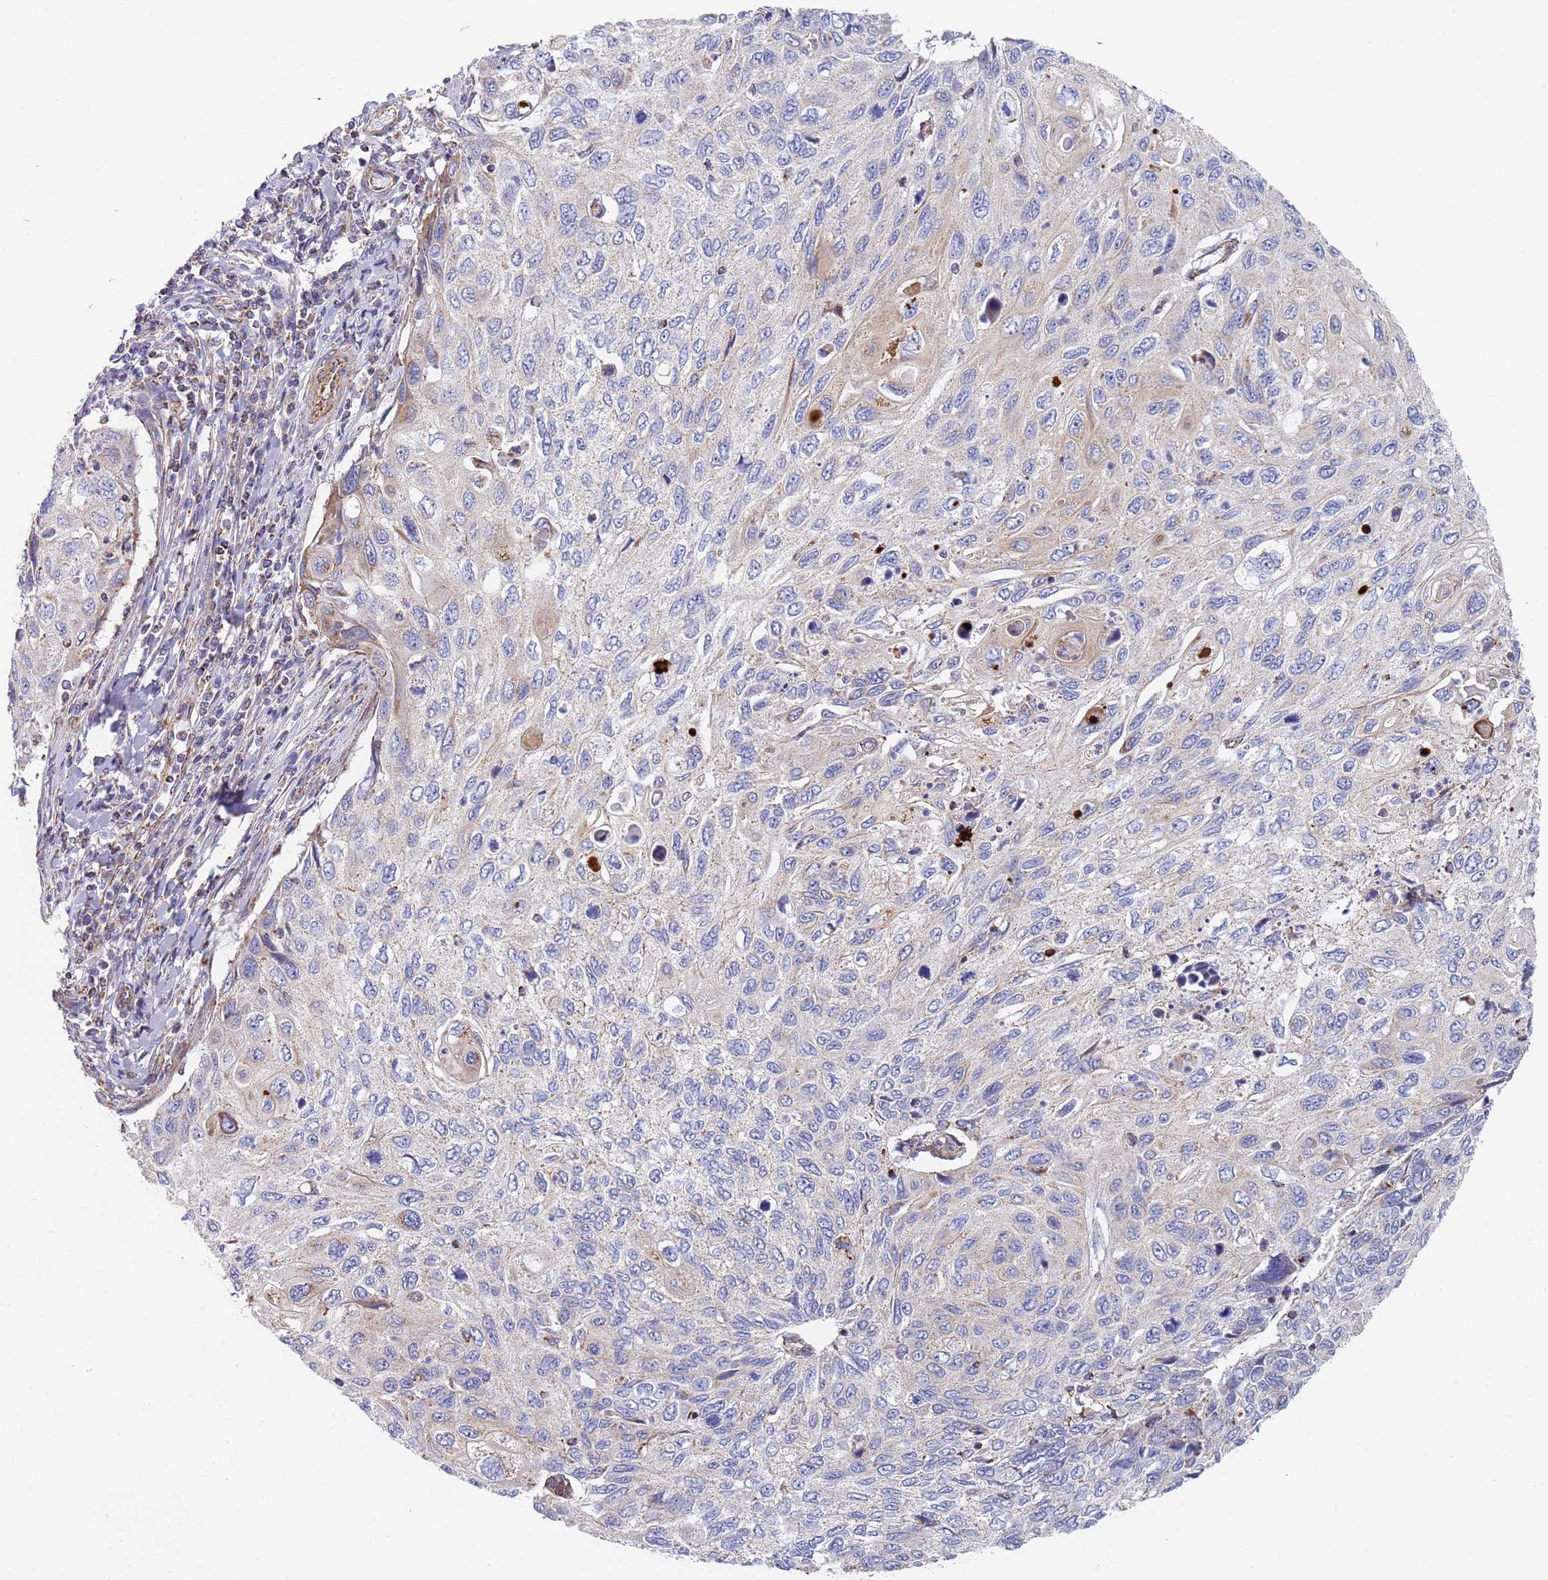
{"staining": {"intensity": "negative", "quantity": "none", "location": "none"}, "tissue": "cervical cancer", "cell_type": "Tumor cells", "image_type": "cancer", "snomed": [{"axis": "morphology", "description": "Squamous cell carcinoma, NOS"}, {"axis": "topography", "description": "Cervix"}], "caption": "Immunohistochemistry (IHC) histopathology image of squamous cell carcinoma (cervical) stained for a protein (brown), which shows no positivity in tumor cells.", "gene": "PWWP3A", "patient": {"sex": "female", "age": 70}}